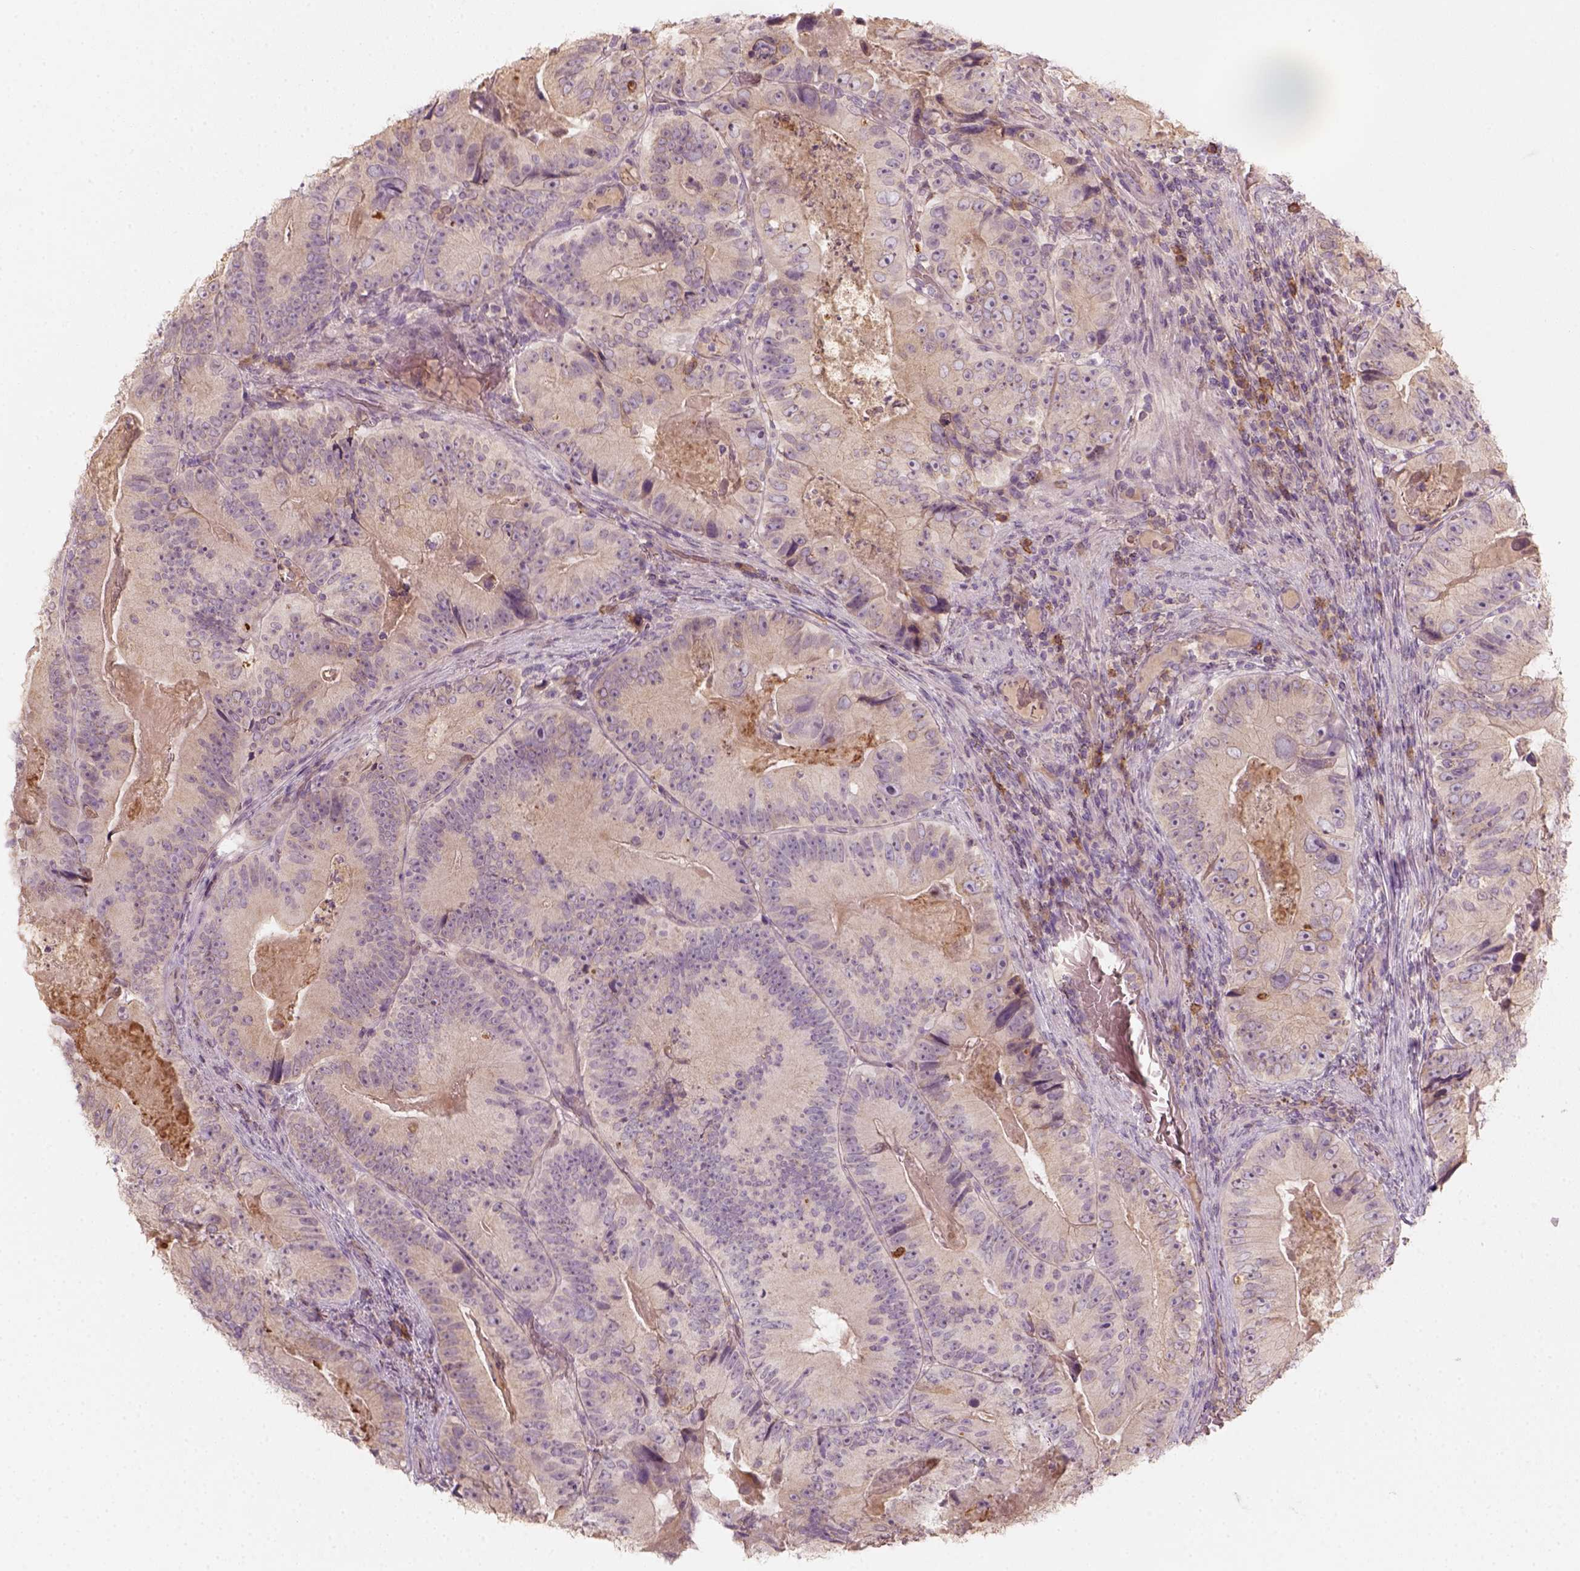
{"staining": {"intensity": "weak", "quantity": "<25%", "location": "cytoplasmic/membranous"}, "tissue": "colorectal cancer", "cell_type": "Tumor cells", "image_type": "cancer", "snomed": [{"axis": "morphology", "description": "Adenocarcinoma, NOS"}, {"axis": "topography", "description": "Colon"}], "caption": "Protein analysis of adenocarcinoma (colorectal) shows no significant expression in tumor cells.", "gene": "AQP9", "patient": {"sex": "female", "age": 86}}